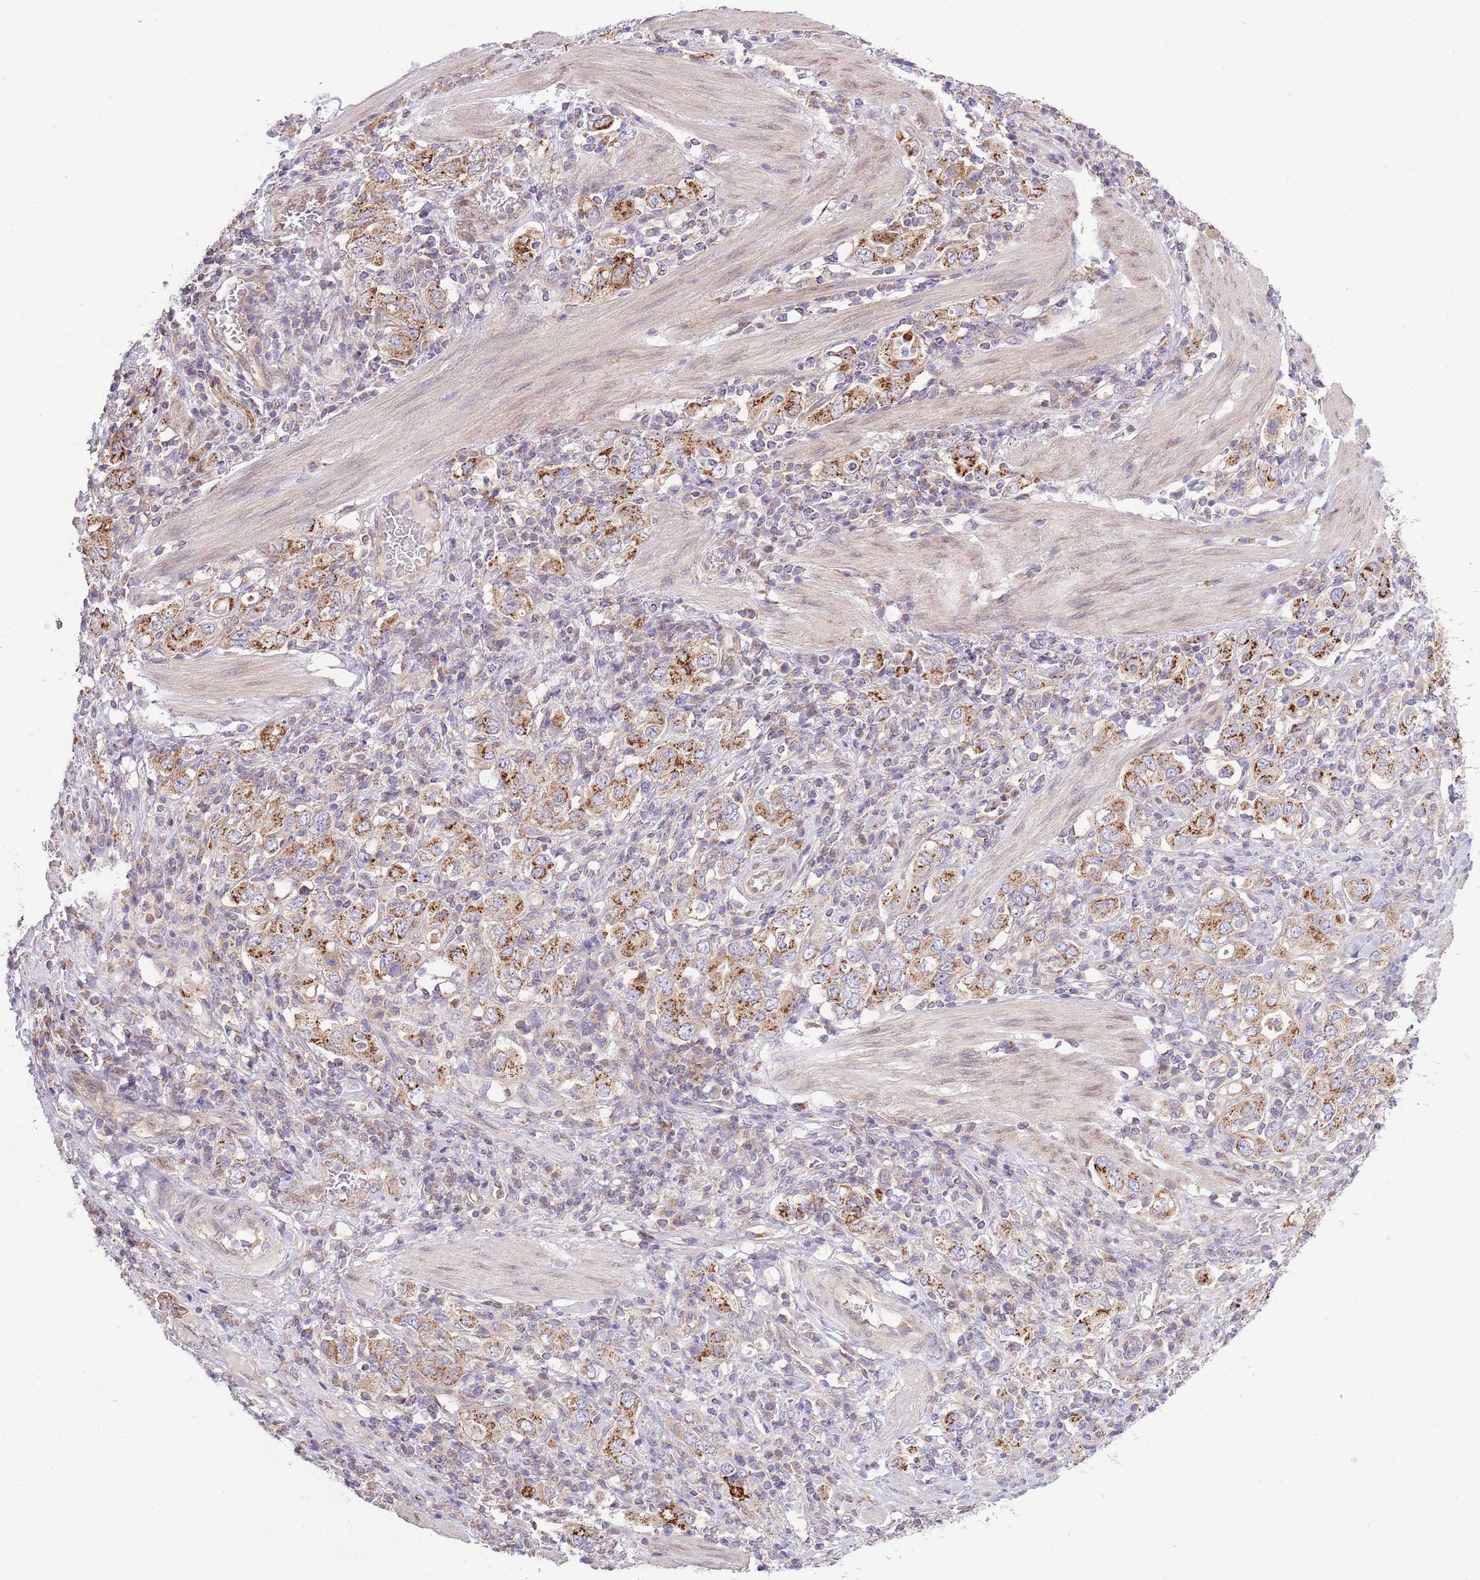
{"staining": {"intensity": "moderate", "quantity": ">75%", "location": "cytoplasmic/membranous"}, "tissue": "stomach cancer", "cell_type": "Tumor cells", "image_type": "cancer", "snomed": [{"axis": "morphology", "description": "Adenocarcinoma, NOS"}, {"axis": "topography", "description": "Stomach, upper"}, {"axis": "topography", "description": "Stomach"}], "caption": "An IHC photomicrograph of tumor tissue is shown. Protein staining in brown highlights moderate cytoplasmic/membranous positivity in stomach cancer (adenocarcinoma) within tumor cells.", "gene": "ARL2BP", "patient": {"sex": "male", "age": 62}}